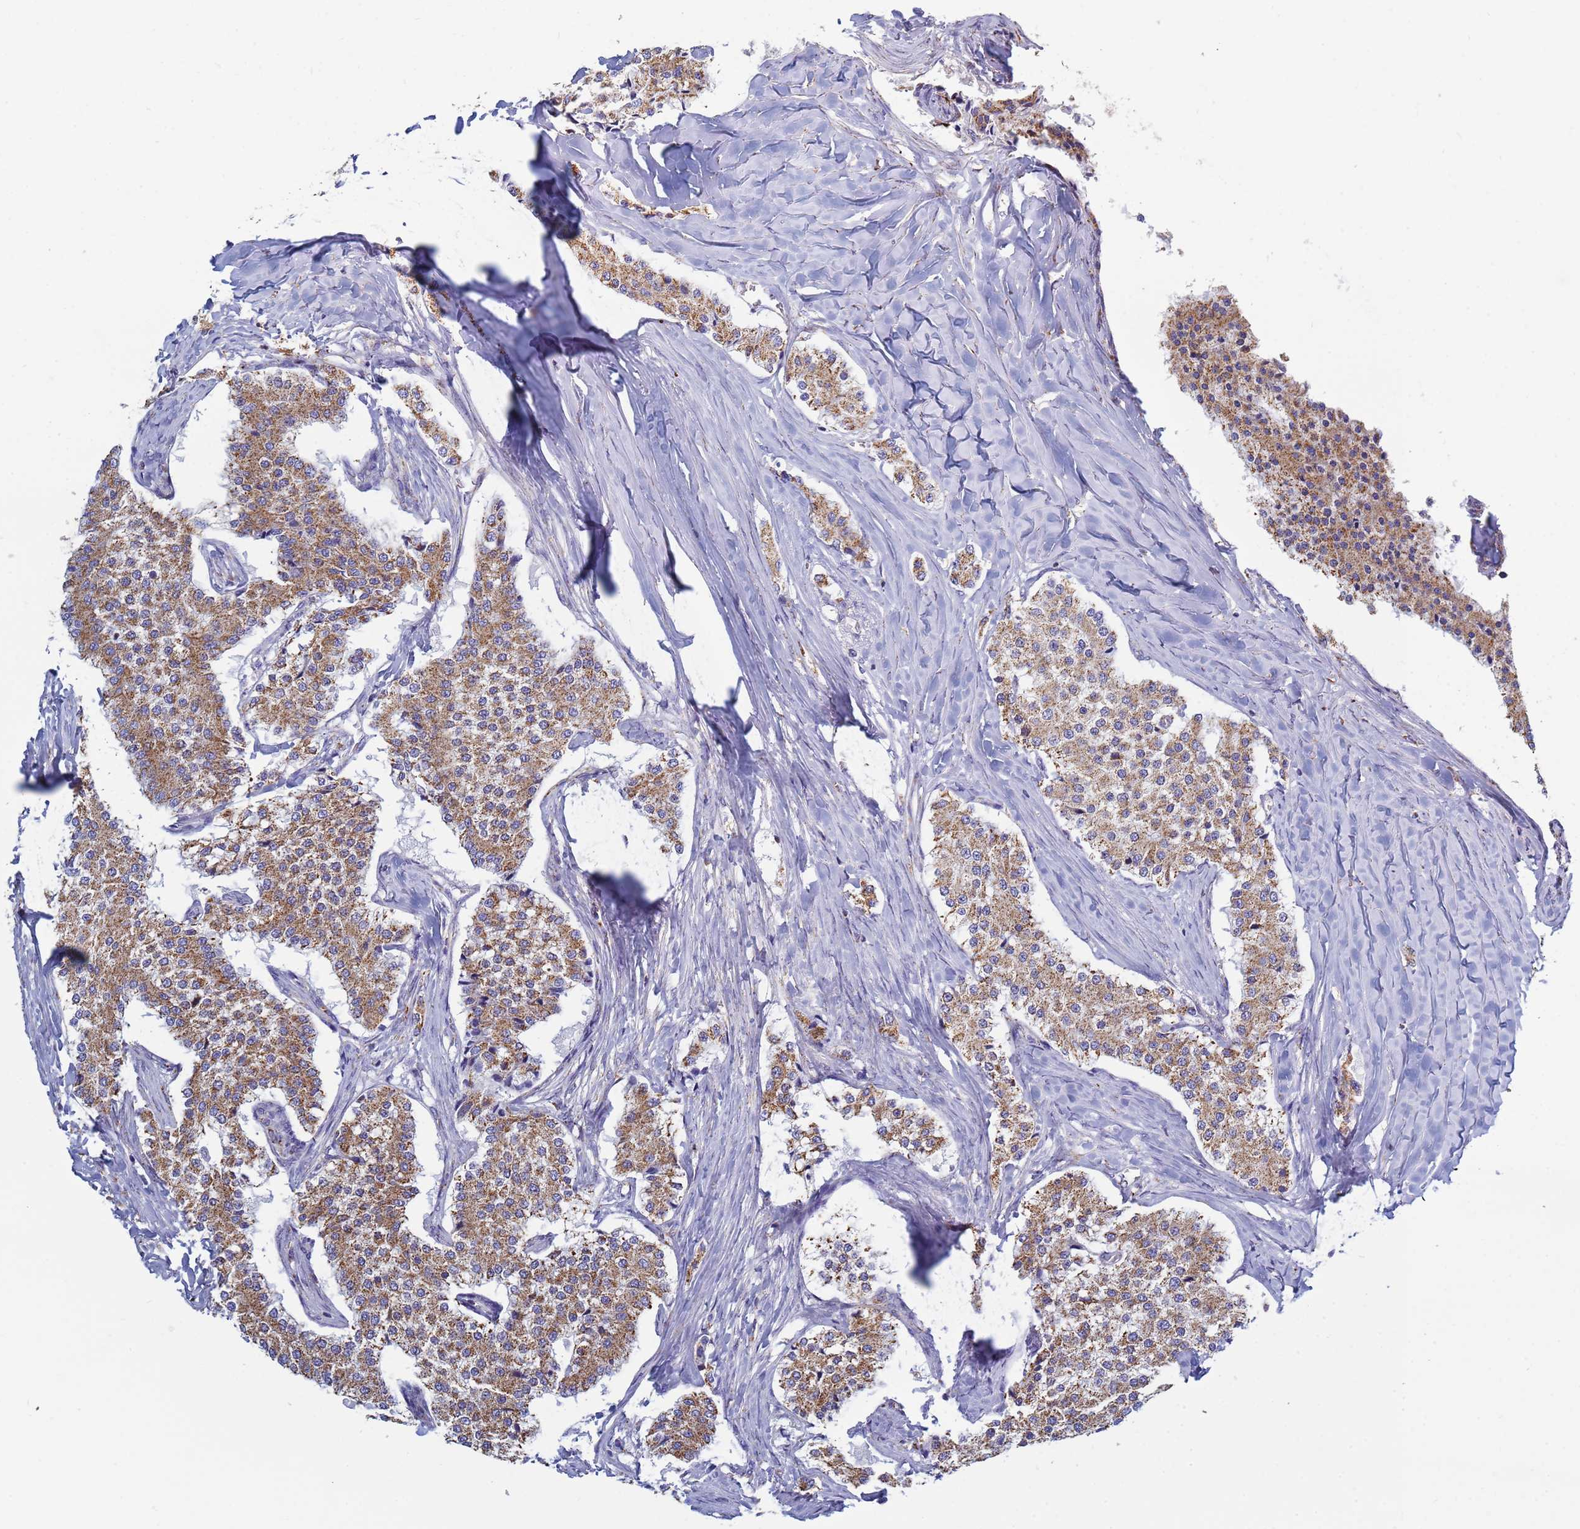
{"staining": {"intensity": "moderate", "quantity": ">75%", "location": "cytoplasmic/membranous"}, "tissue": "carcinoid", "cell_type": "Tumor cells", "image_type": "cancer", "snomed": [{"axis": "morphology", "description": "Carcinoid, malignant, NOS"}, {"axis": "topography", "description": "Colon"}], "caption": "Immunohistochemistry (IHC) histopathology image of neoplastic tissue: human carcinoid stained using immunohistochemistry (IHC) exhibits medium levels of moderate protein expression localized specifically in the cytoplasmic/membranous of tumor cells, appearing as a cytoplasmic/membranous brown color.", "gene": "COQ4", "patient": {"sex": "female", "age": 52}}